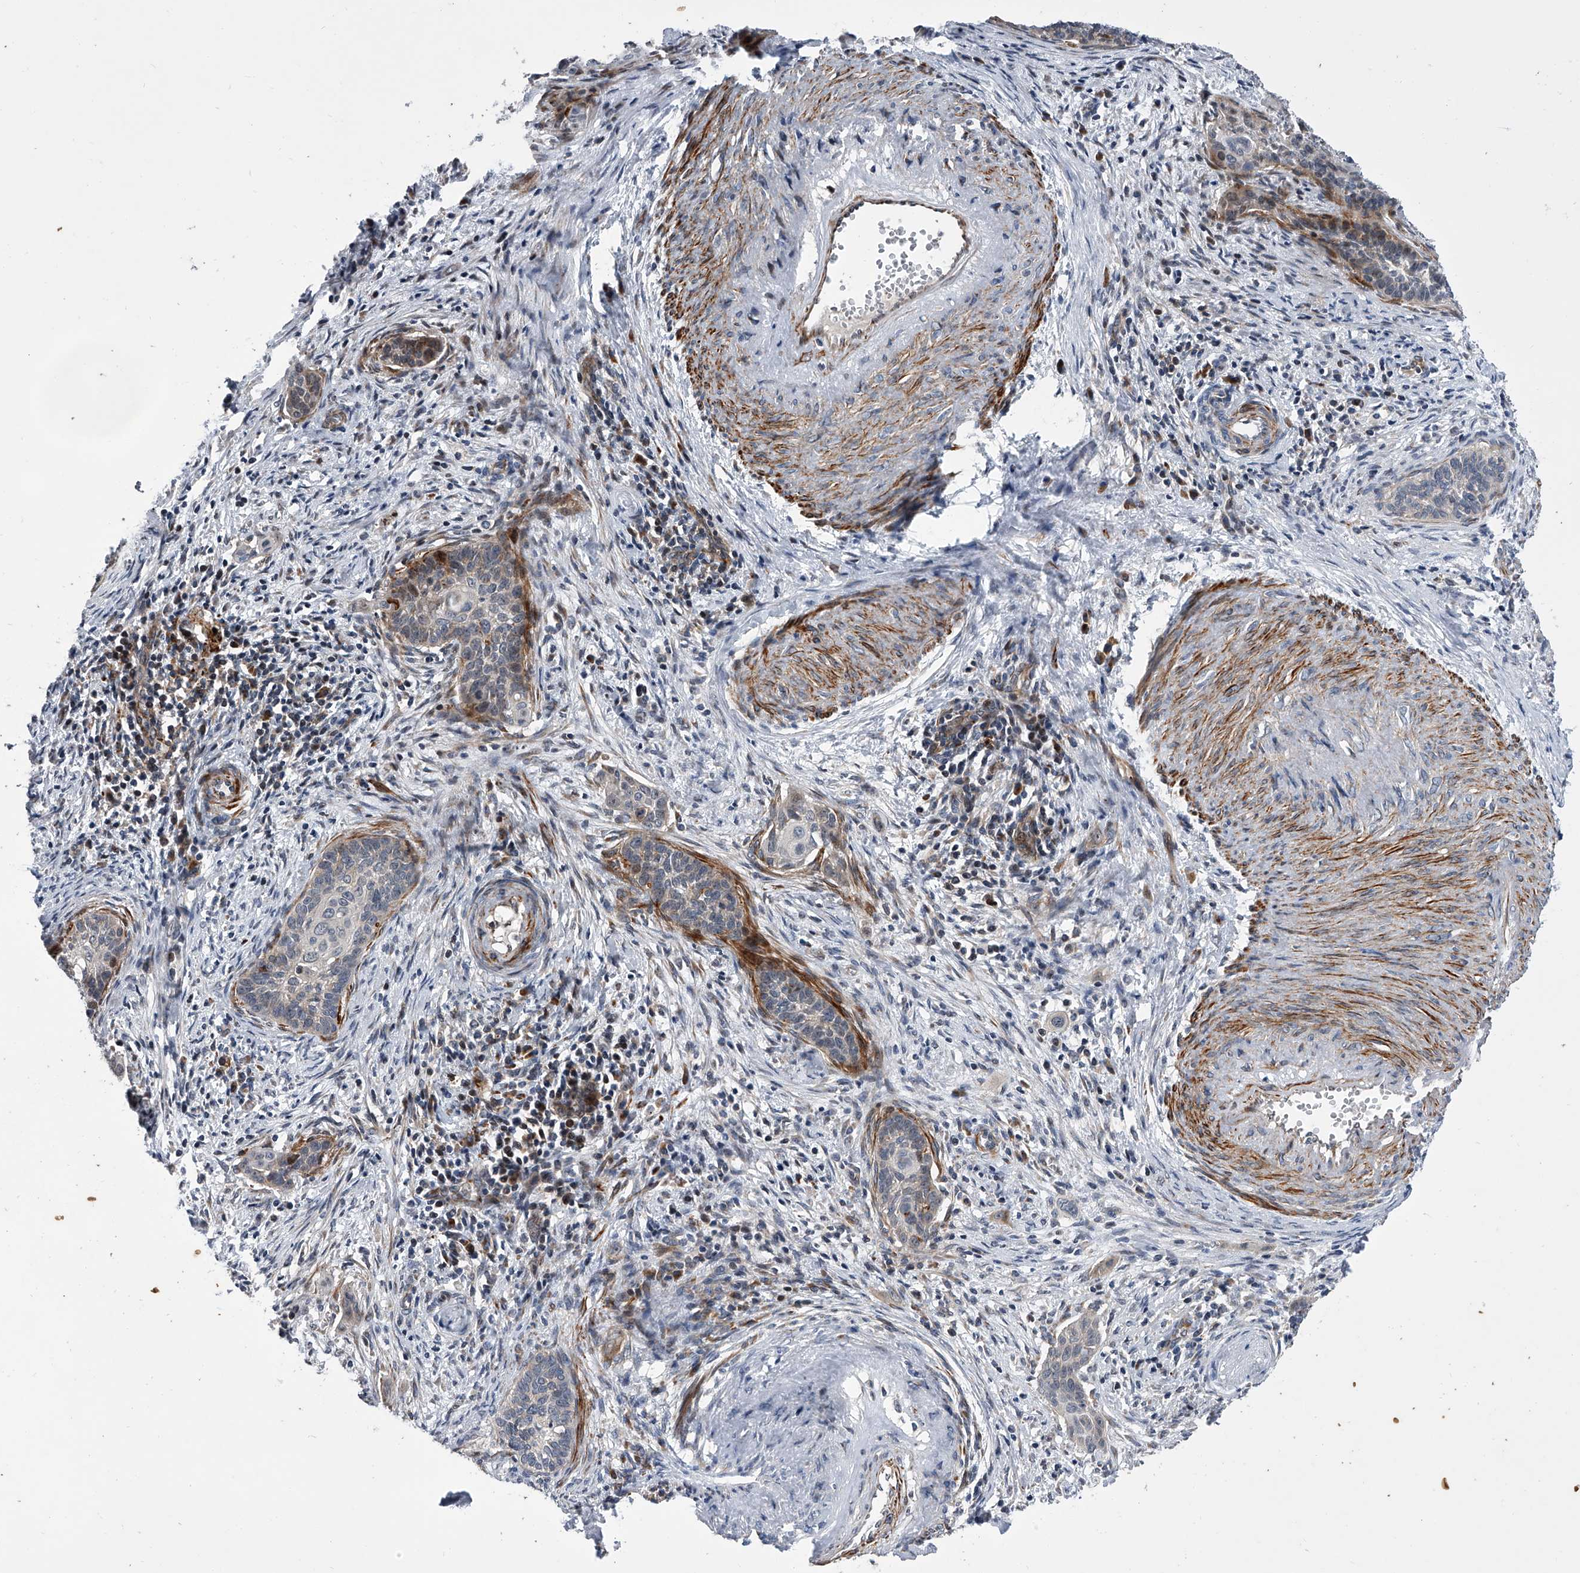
{"staining": {"intensity": "negative", "quantity": "none", "location": "none"}, "tissue": "cervical cancer", "cell_type": "Tumor cells", "image_type": "cancer", "snomed": [{"axis": "morphology", "description": "Squamous cell carcinoma, NOS"}, {"axis": "topography", "description": "Cervix"}], "caption": "A histopathology image of human squamous cell carcinoma (cervical) is negative for staining in tumor cells.", "gene": "DLGAP2", "patient": {"sex": "female", "age": 33}}